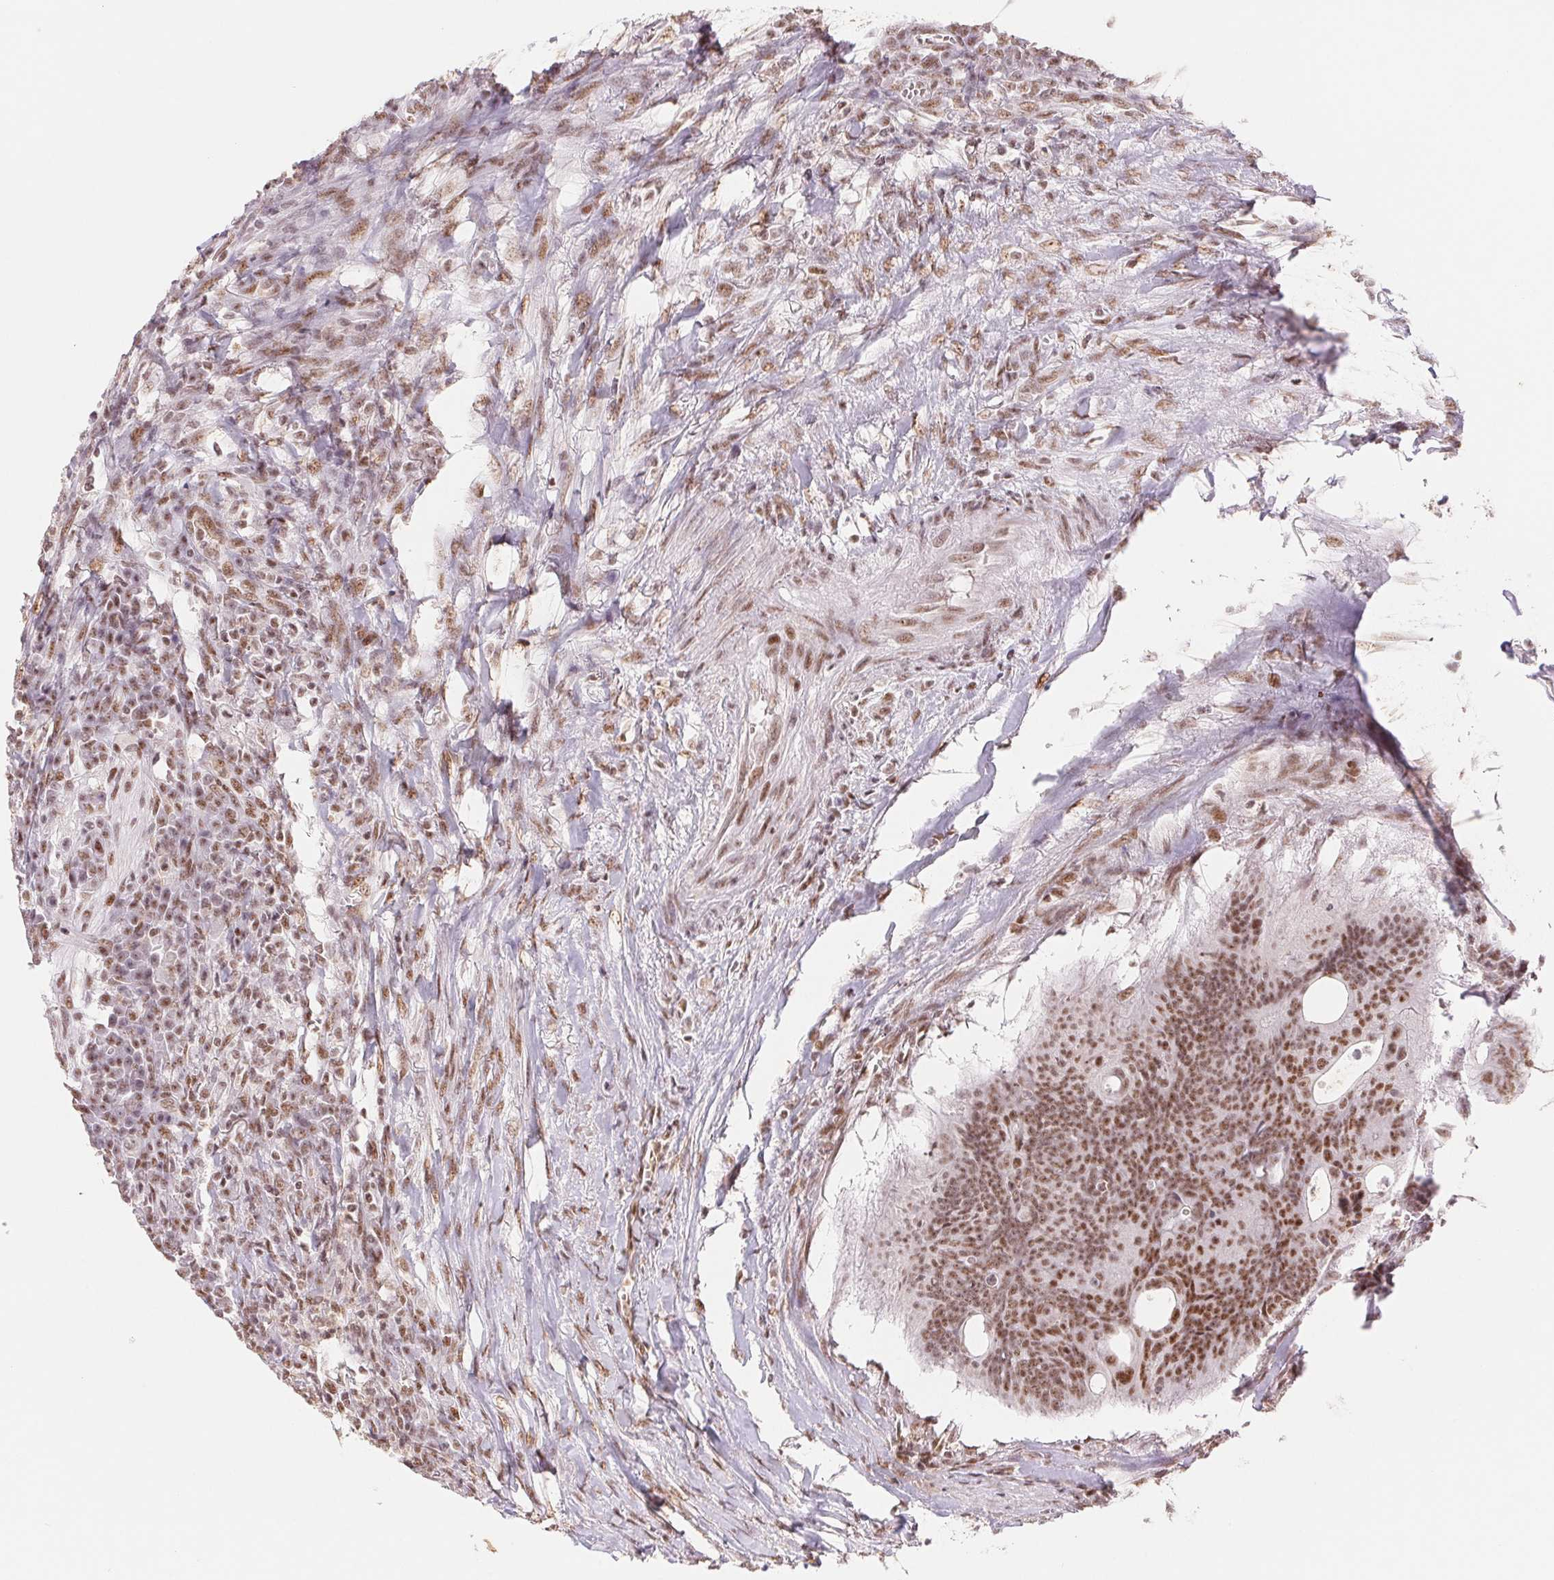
{"staining": {"intensity": "moderate", "quantity": ">75%", "location": "nuclear"}, "tissue": "colorectal cancer", "cell_type": "Tumor cells", "image_type": "cancer", "snomed": [{"axis": "morphology", "description": "Adenocarcinoma, NOS"}, {"axis": "topography", "description": "Colon"}], "caption": "Immunohistochemical staining of human colorectal adenocarcinoma demonstrates moderate nuclear protein positivity in about >75% of tumor cells. (DAB (3,3'-diaminobenzidine) = brown stain, brightfield microscopy at high magnification).", "gene": "SREK1", "patient": {"sex": "male", "age": 65}}